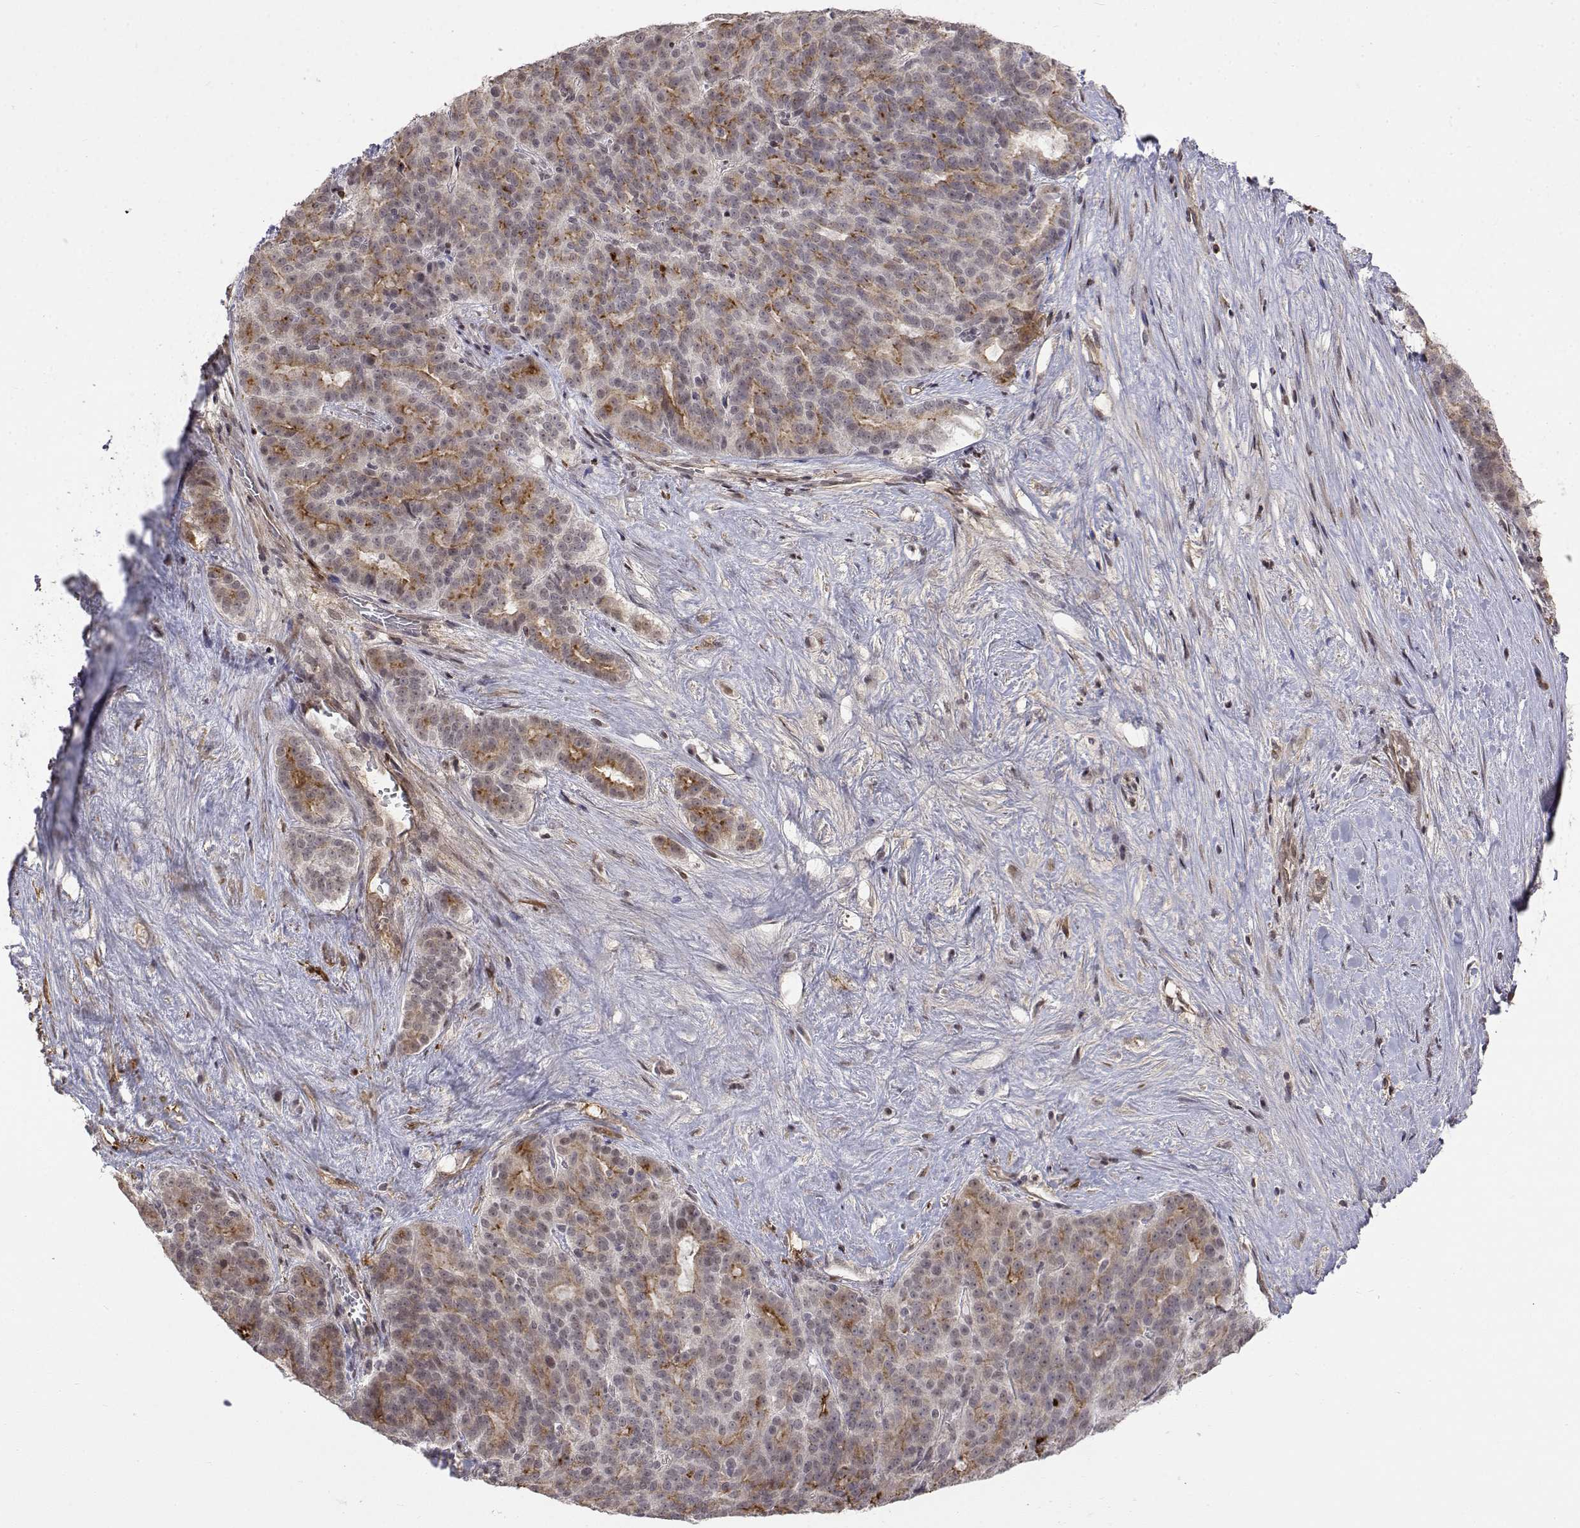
{"staining": {"intensity": "weak", "quantity": "25%-75%", "location": "cytoplasmic/membranous"}, "tissue": "liver cancer", "cell_type": "Tumor cells", "image_type": "cancer", "snomed": [{"axis": "morphology", "description": "Cholangiocarcinoma"}, {"axis": "topography", "description": "Liver"}], "caption": "Protein expression by immunohistochemistry (IHC) displays weak cytoplasmic/membranous staining in about 25%-75% of tumor cells in liver cancer (cholangiocarcinoma). (brown staining indicates protein expression, while blue staining denotes nuclei).", "gene": "ITGA7", "patient": {"sex": "female", "age": 47}}